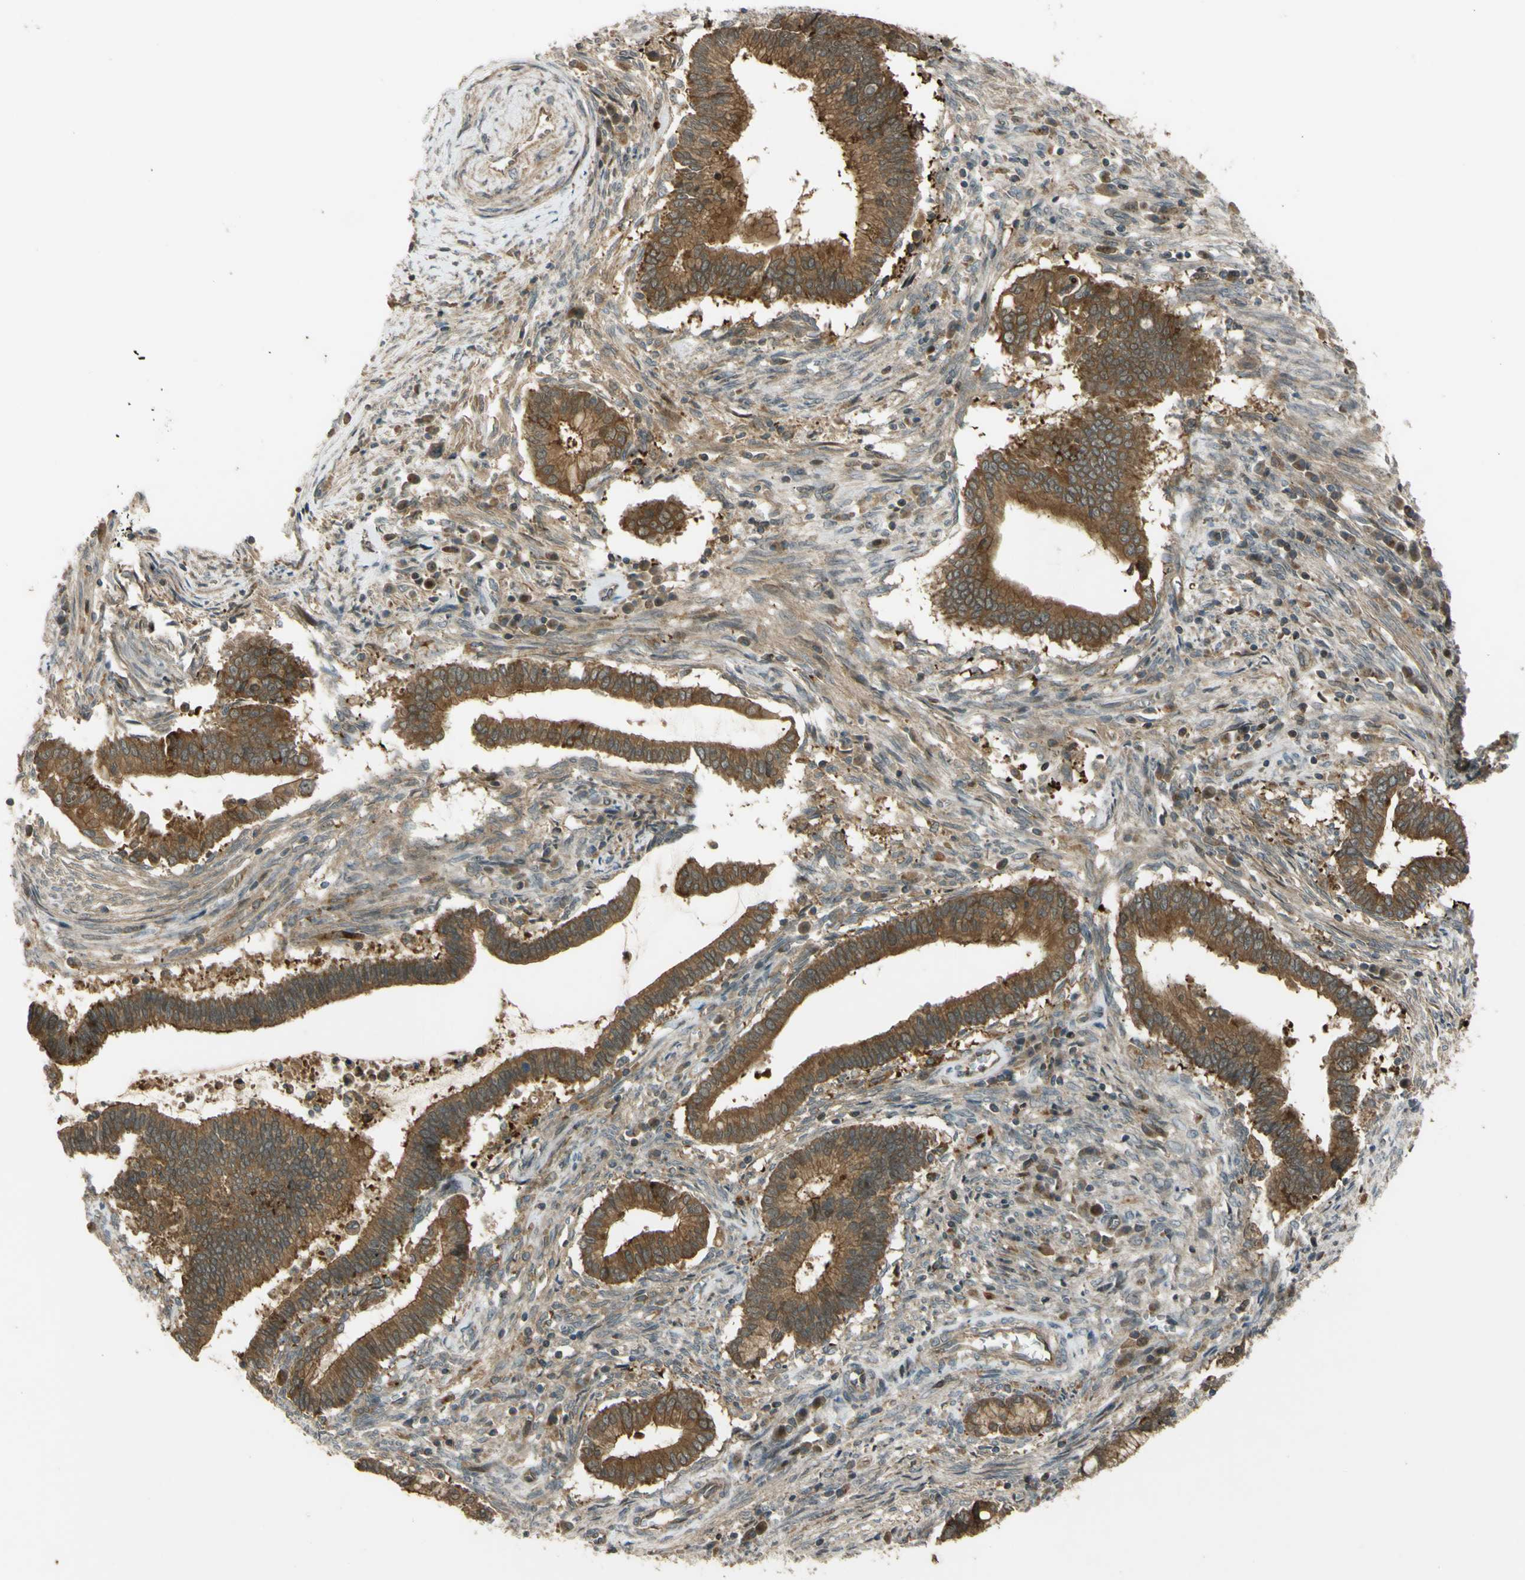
{"staining": {"intensity": "strong", "quantity": ">75%", "location": "cytoplasmic/membranous"}, "tissue": "cervical cancer", "cell_type": "Tumor cells", "image_type": "cancer", "snomed": [{"axis": "morphology", "description": "Adenocarcinoma, NOS"}, {"axis": "topography", "description": "Cervix"}], "caption": "Immunohistochemical staining of human cervical cancer reveals strong cytoplasmic/membranous protein expression in approximately >75% of tumor cells.", "gene": "FLII", "patient": {"sex": "female", "age": 44}}